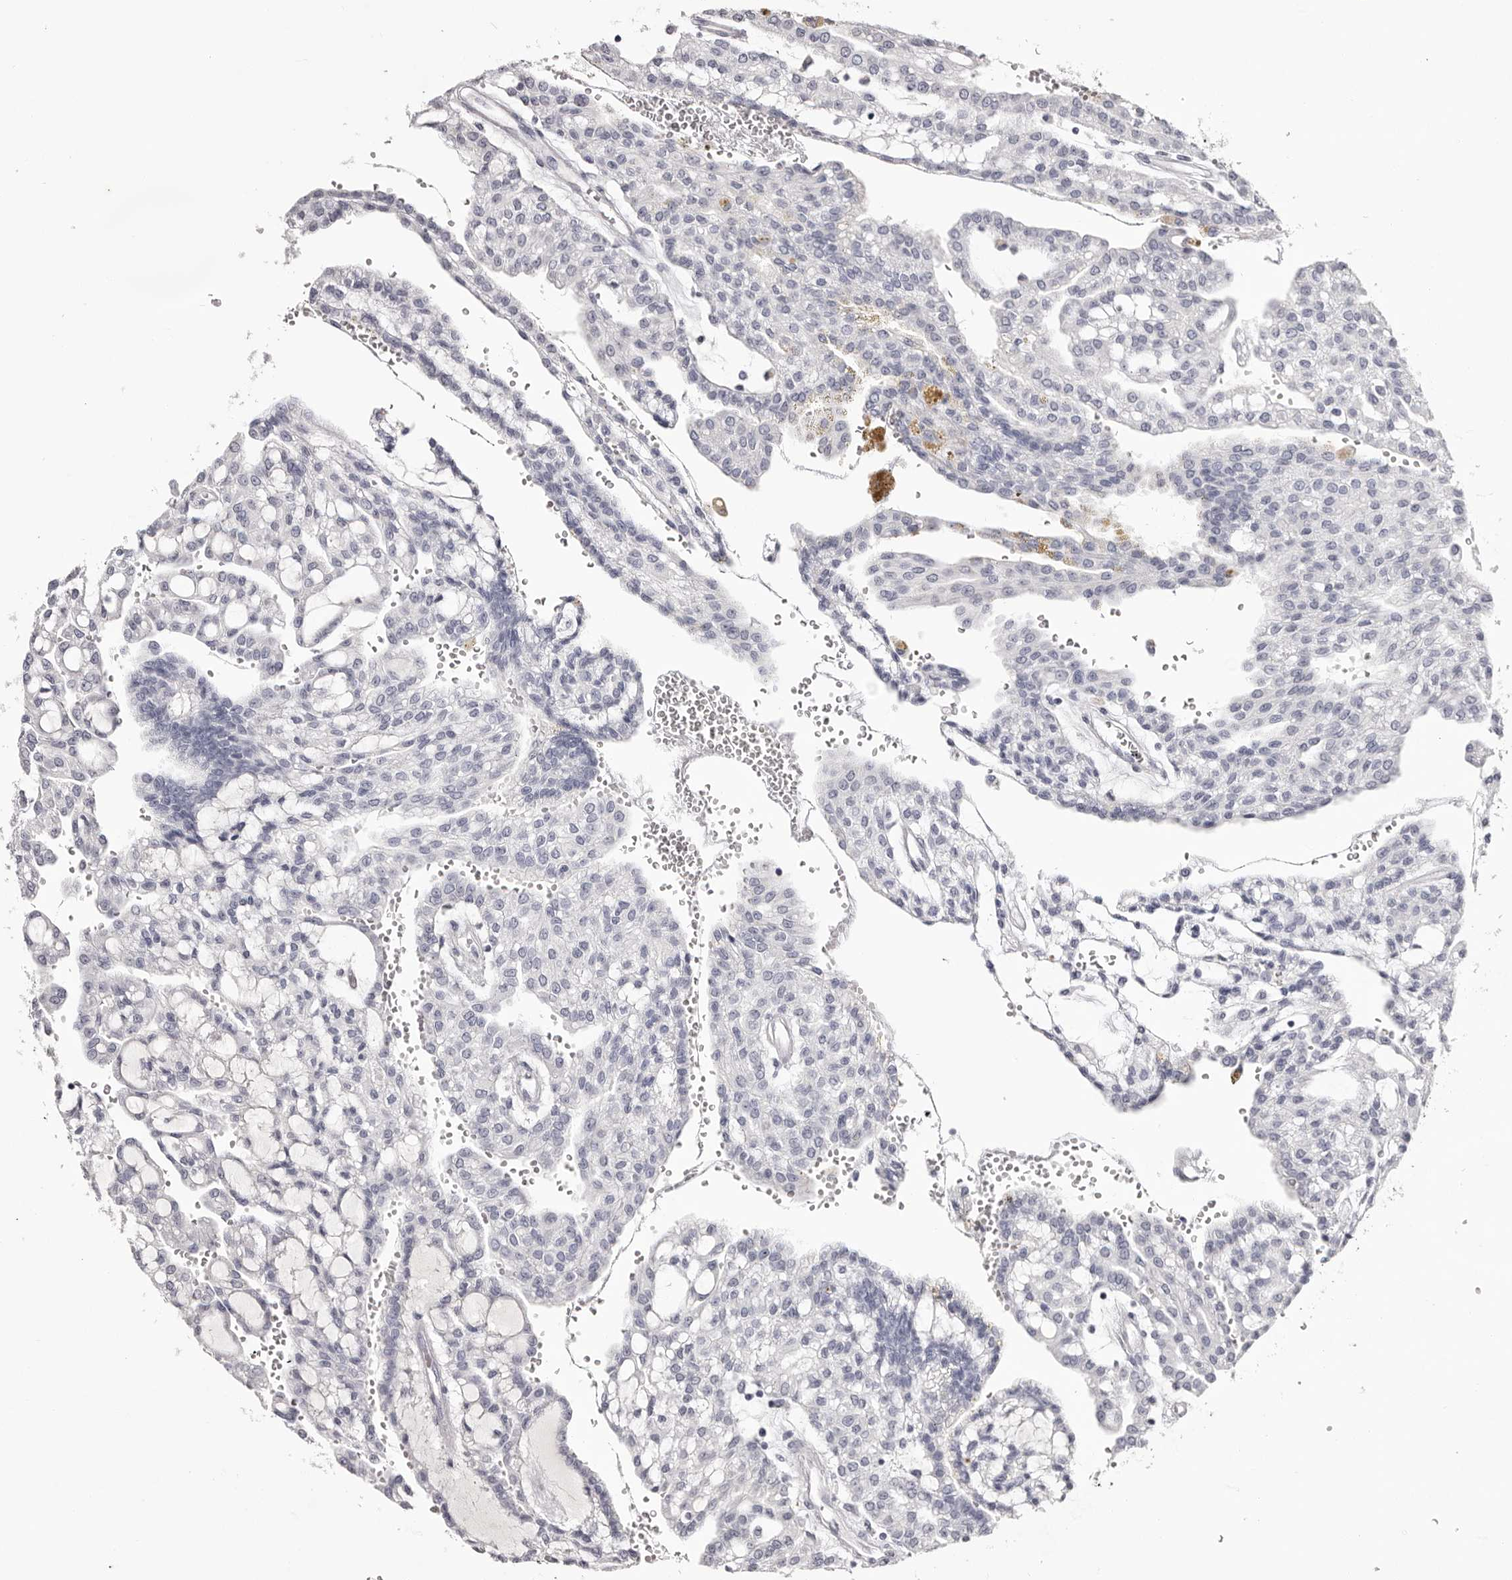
{"staining": {"intensity": "negative", "quantity": "none", "location": "none"}, "tissue": "renal cancer", "cell_type": "Tumor cells", "image_type": "cancer", "snomed": [{"axis": "morphology", "description": "Adenocarcinoma, NOS"}, {"axis": "topography", "description": "Kidney"}], "caption": "Immunohistochemical staining of human adenocarcinoma (renal) displays no significant staining in tumor cells. (DAB immunohistochemistry visualized using brightfield microscopy, high magnification).", "gene": "CA6", "patient": {"sex": "male", "age": 63}}